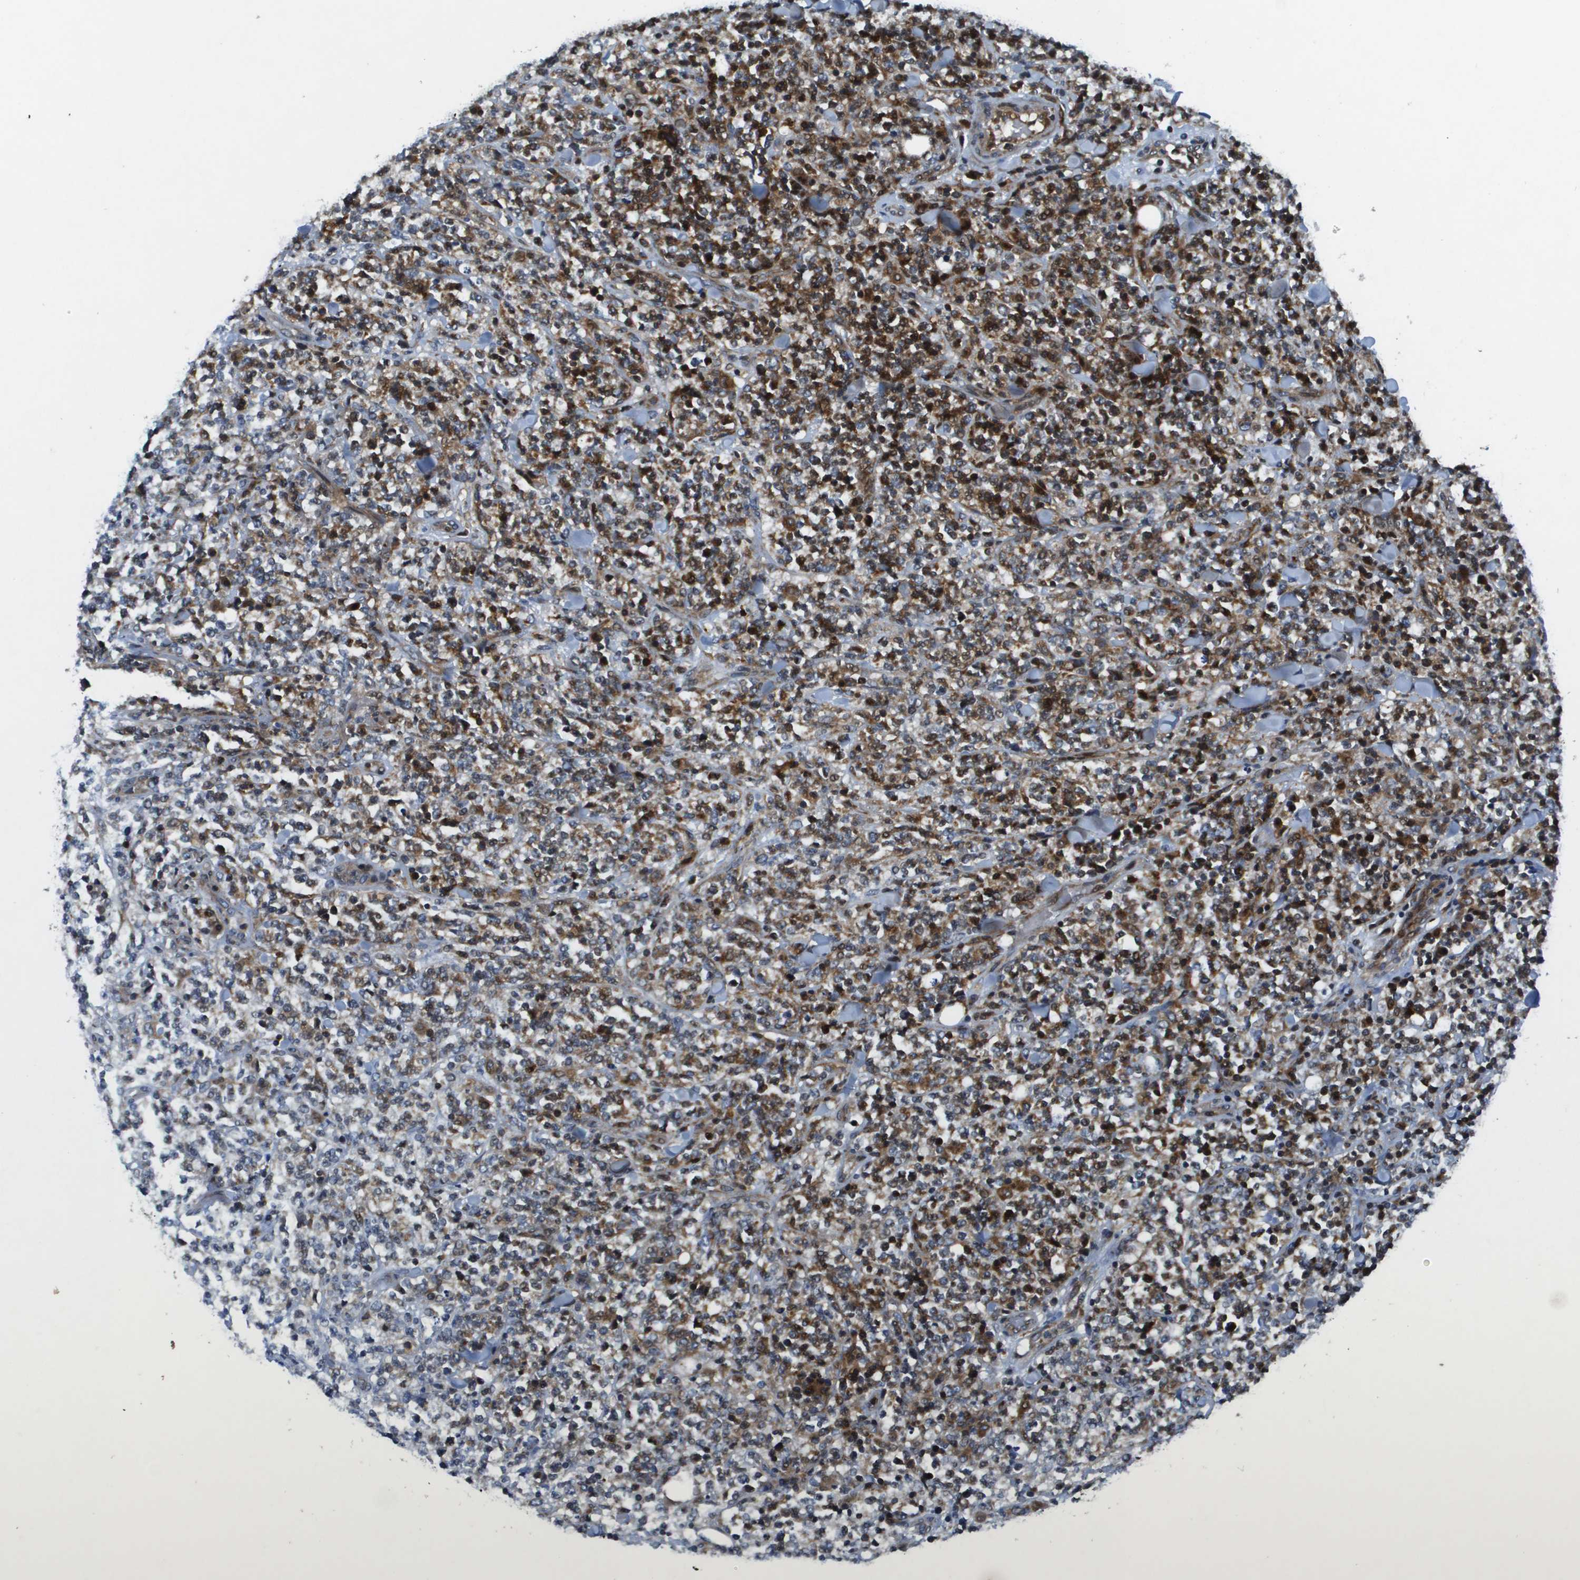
{"staining": {"intensity": "moderate", "quantity": "25%-75%", "location": "cytoplasmic/membranous"}, "tissue": "lymphoma", "cell_type": "Tumor cells", "image_type": "cancer", "snomed": [{"axis": "morphology", "description": "Malignant lymphoma, non-Hodgkin's type, High grade"}, {"axis": "topography", "description": "Soft tissue"}], "caption": "Human high-grade malignant lymphoma, non-Hodgkin's type stained with a protein marker shows moderate staining in tumor cells.", "gene": "SCN4B", "patient": {"sex": "male", "age": 18}}